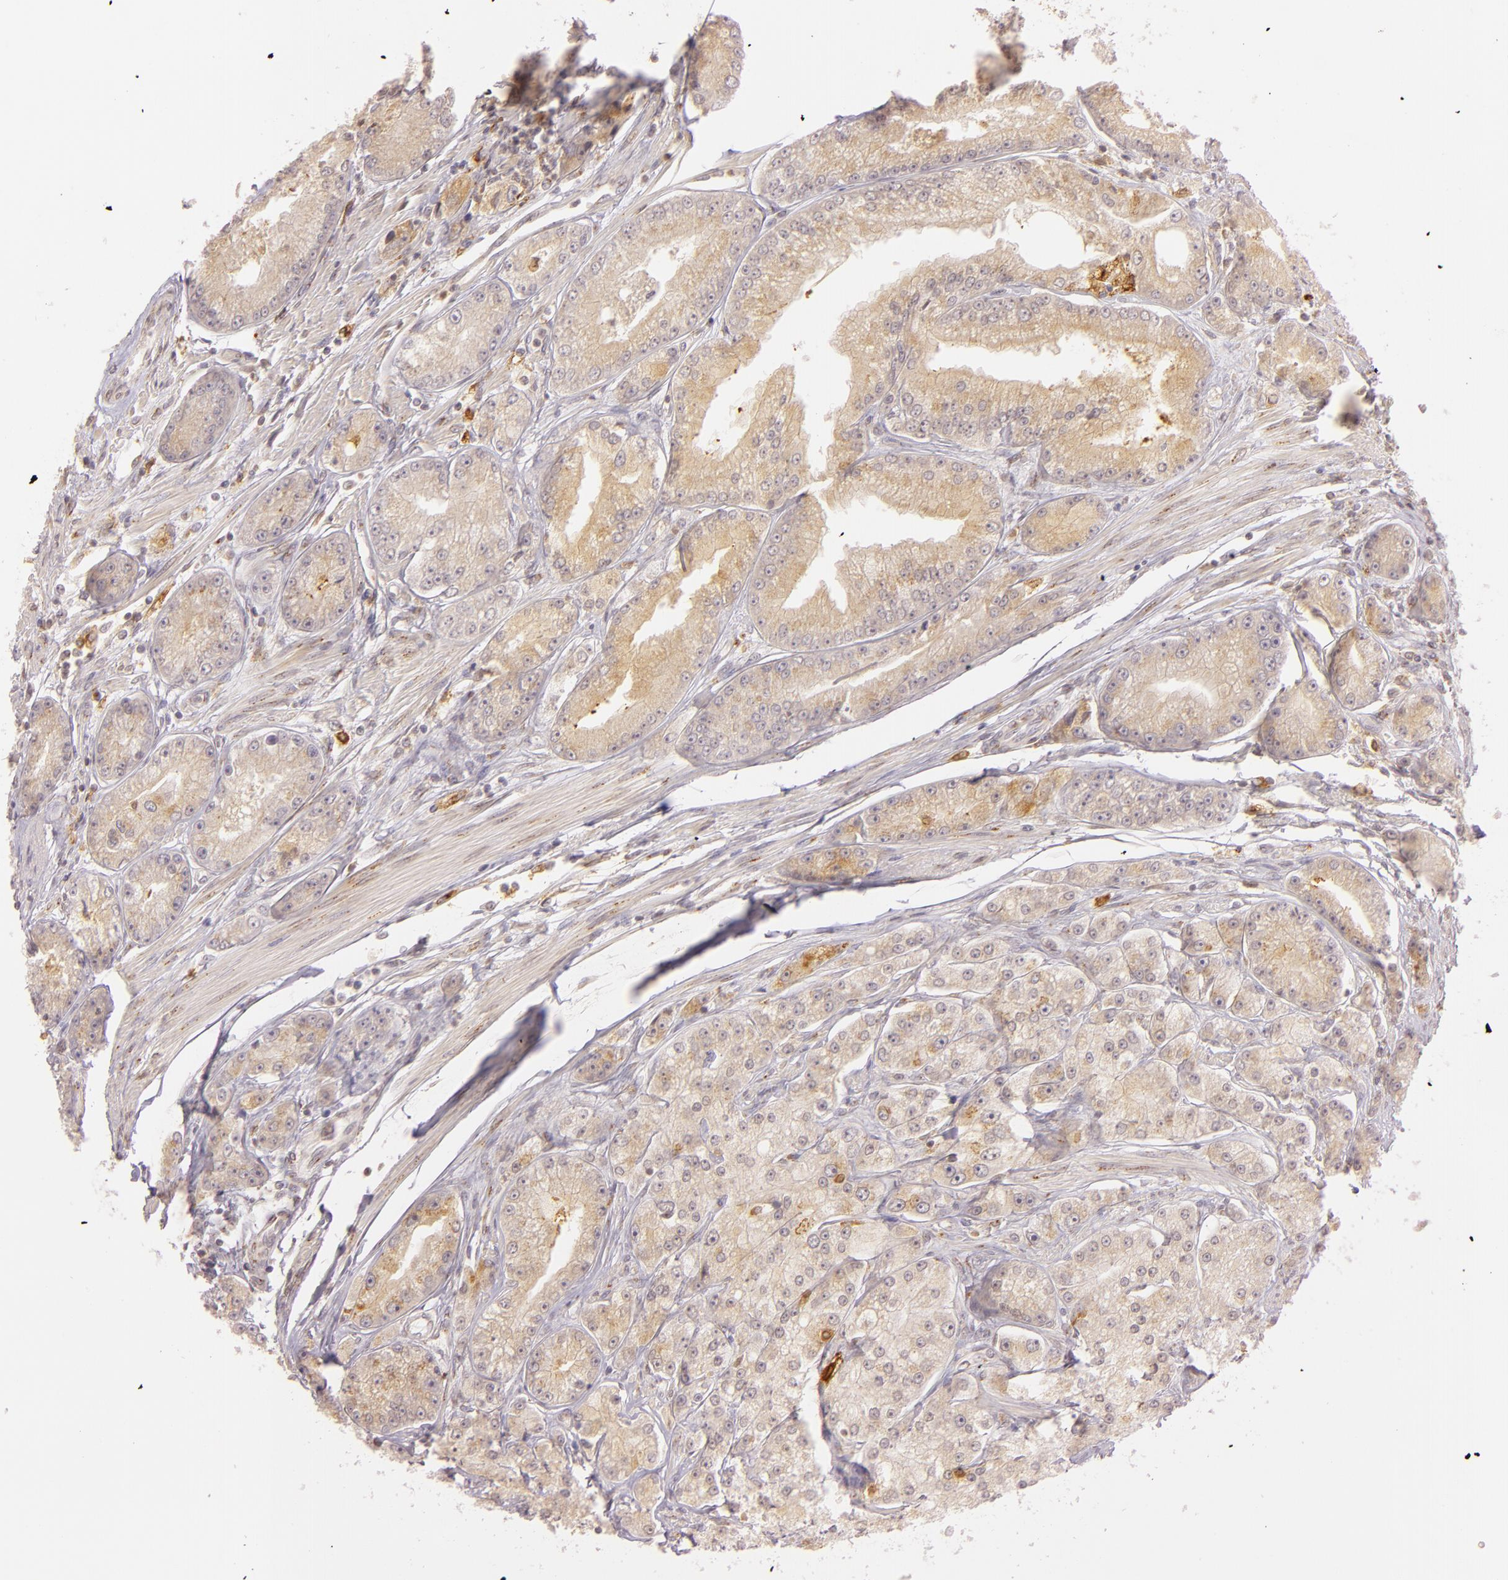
{"staining": {"intensity": "moderate", "quantity": ">75%", "location": "cytoplasmic/membranous"}, "tissue": "prostate cancer", "cell_type": "Tumor cells", "image_type": "cancer", "snomed": [{"axis": "morphology", "description": "Adenocarcinoma, Medium grade"}, {"axis": "topography", "description": "Prostate"}], "caption": "Prostate adenocarcinoma (medium-grade) stained with immunohistochemistry (IHC) shows moderate cytoplasmic/membranous staining in approximately >75% of tumor cells.", "gene": "LGMN", "patient": {"sex": "male", "age": 72}}